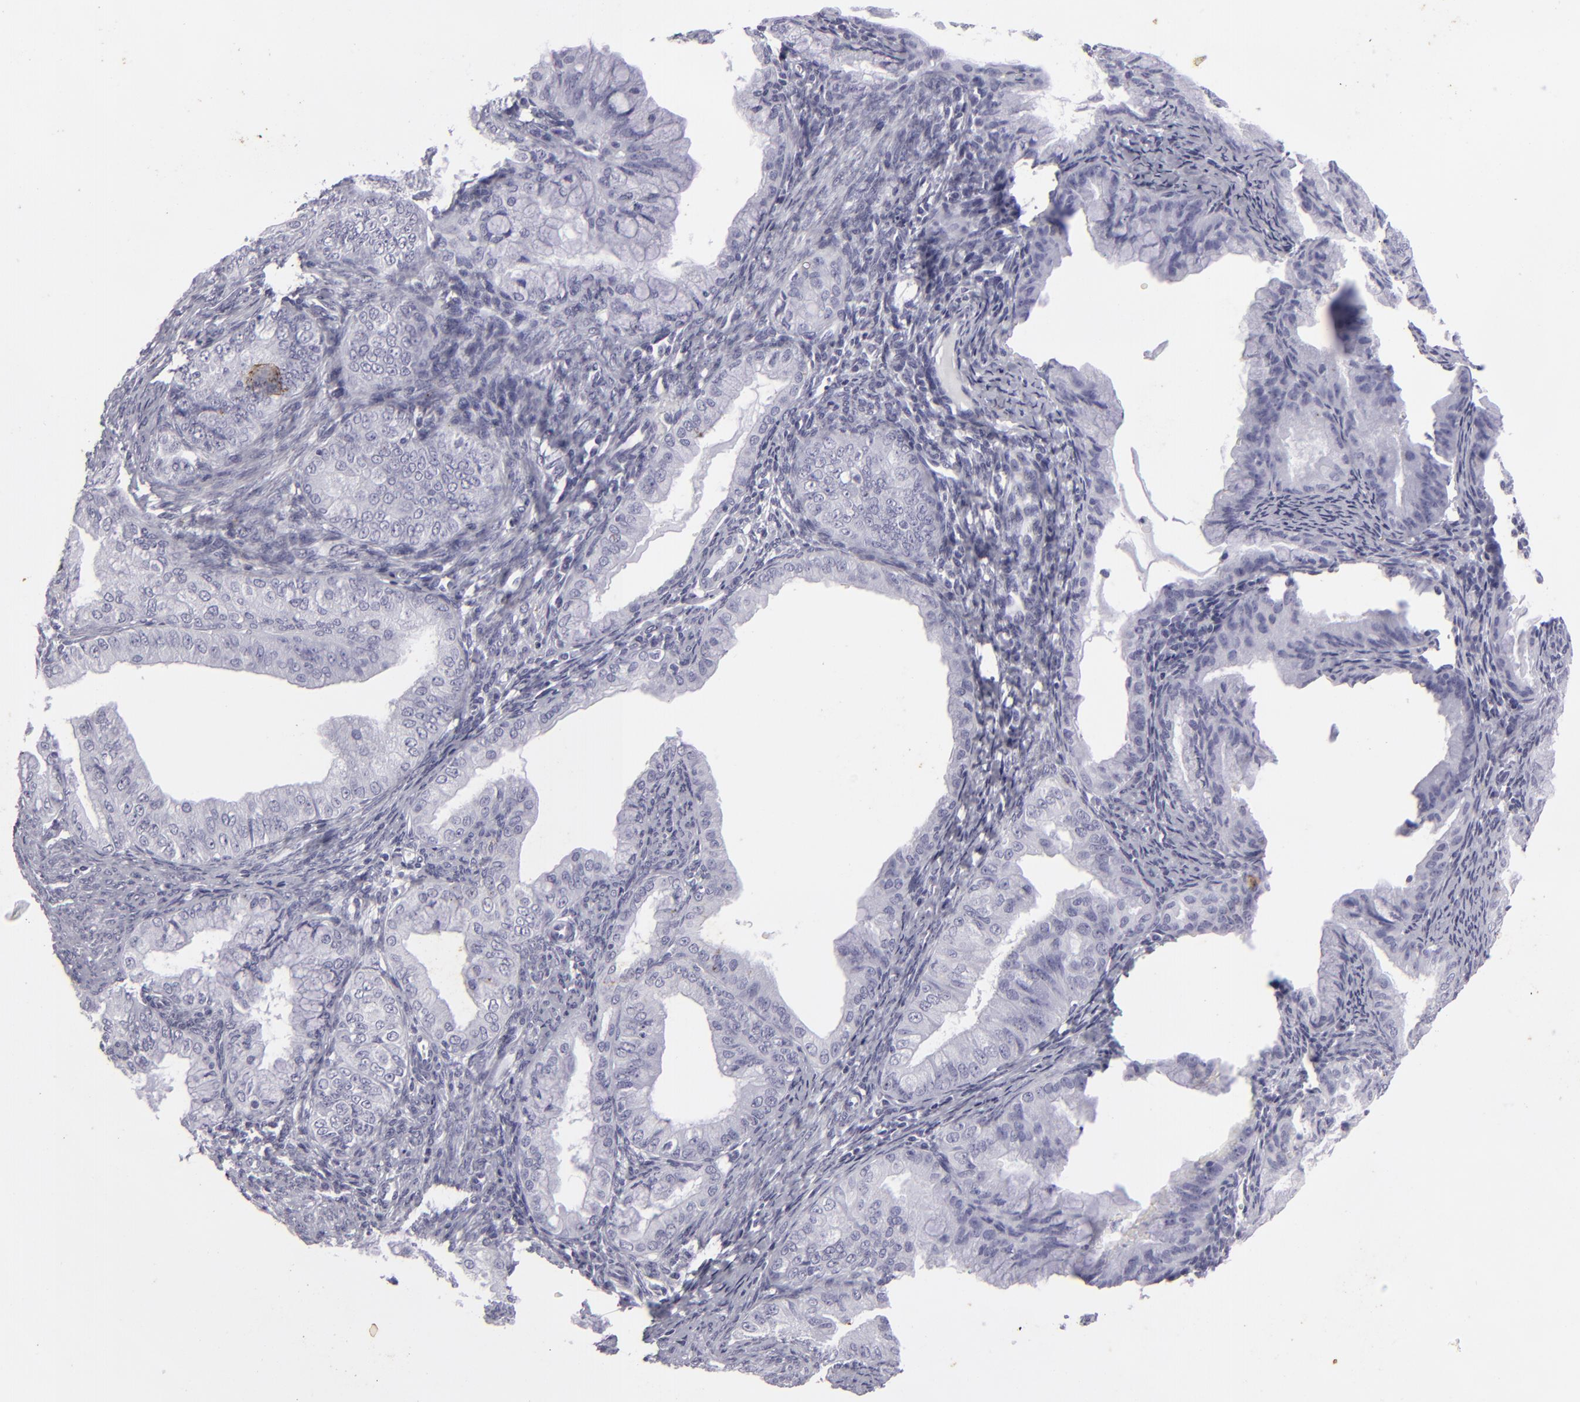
{"staining": {"intensity": "negative", "quantity": "none", "location": "none"}, "tissue": "endometrial cancer", "cell_type": "Tumor cells", "image_type": "cancer", "snomed": [{"axis": "morphology", "description": "Adenocarcinoma, NOS"}, {"axis": "topography", "description": "Endometrium"}], "caption": "This is a image of immunohistochemistry (IHC) staining of adenocarcinoma (endometrial), which shows no staining in tumor cells. (Brightfield microscopy of DAB immunohistochemistry (IHC) at high magnification).", "gene": "KRT1", "patient": {"sex": "female", "age": 76}}